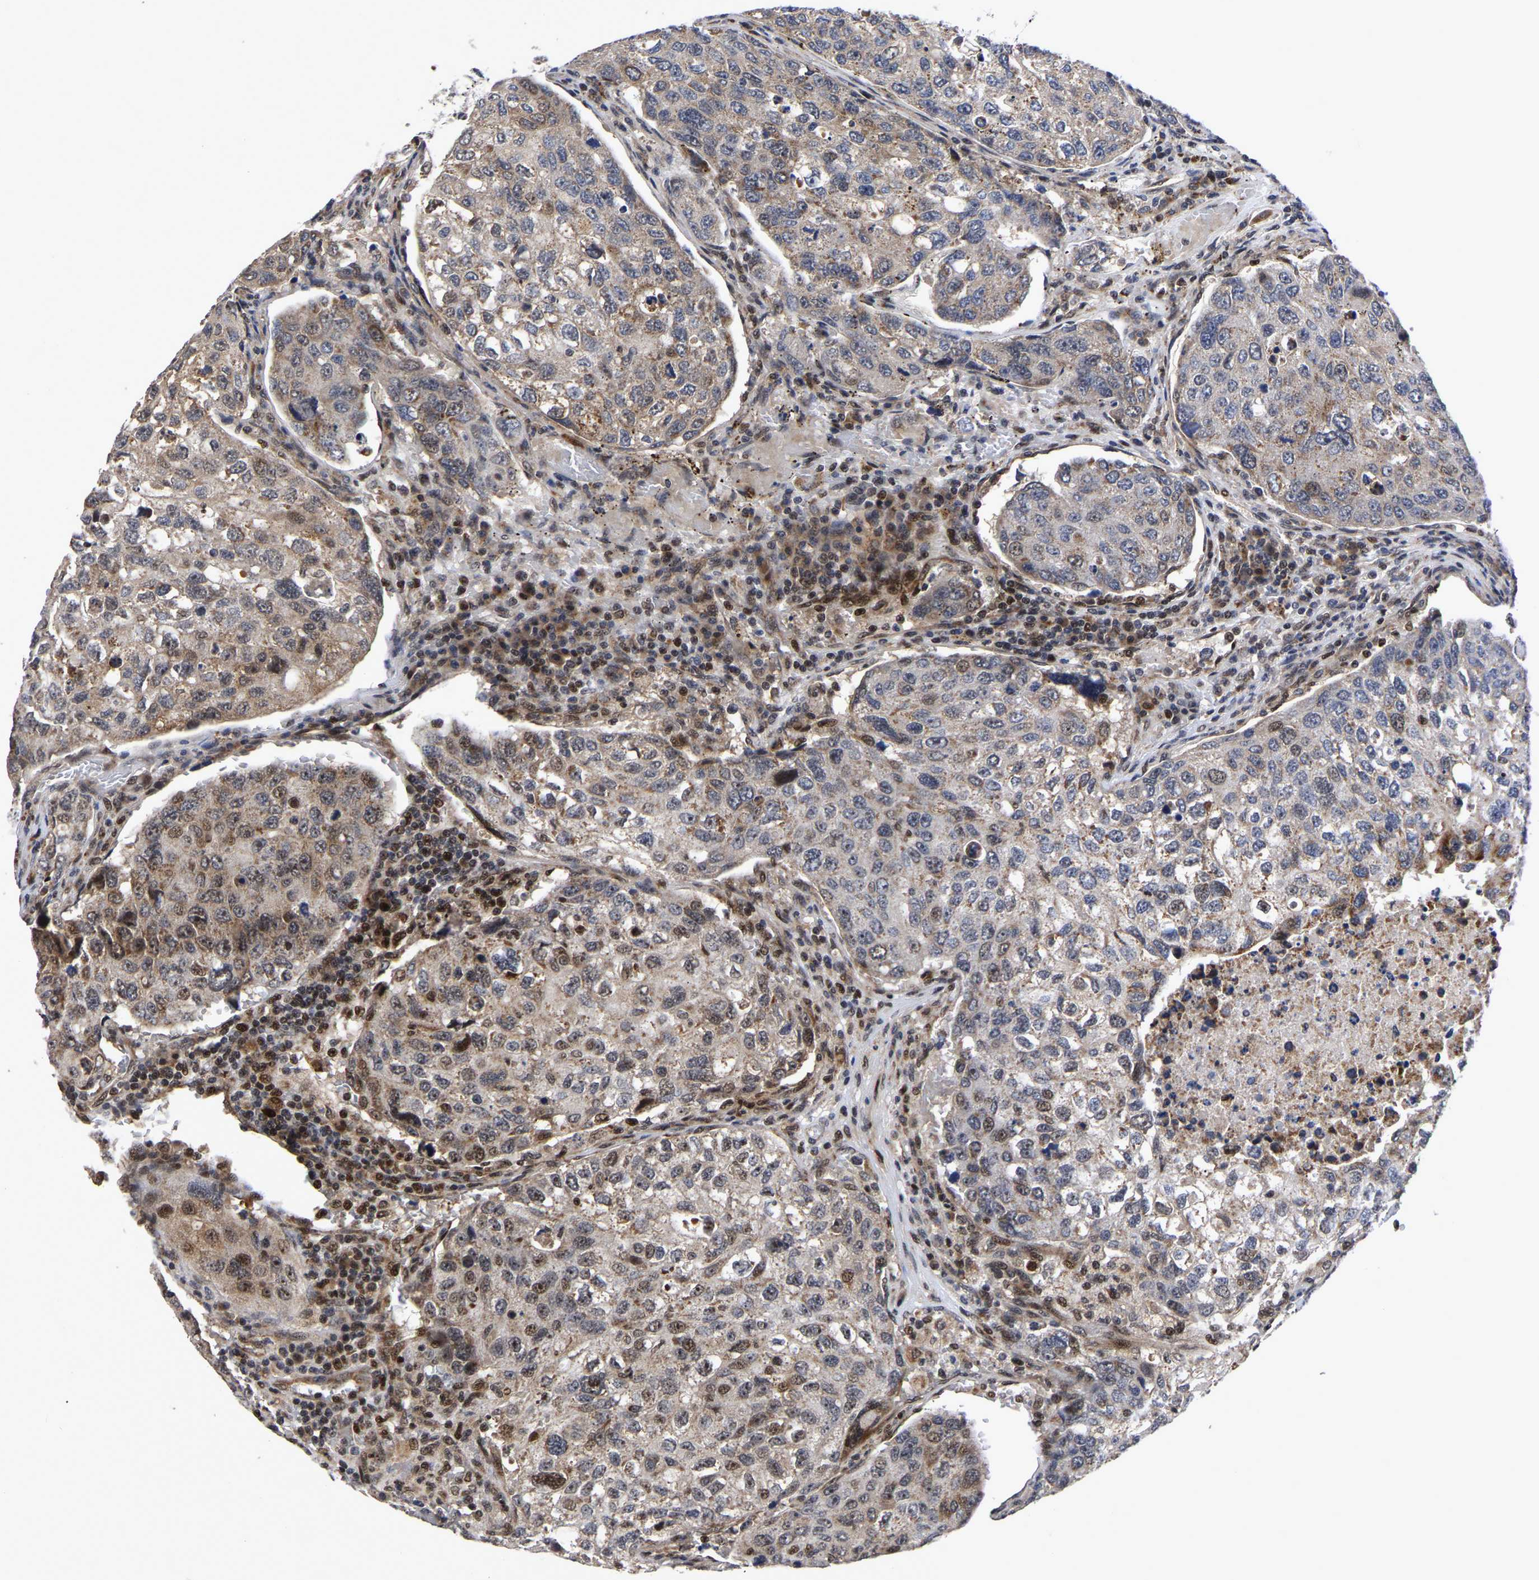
{"staining": {"intensity": "moderate", "quantity": "25%-75%", "location": "cytoplasmic/membranous,nuclear"}, "tissue": "urothelial cancer", "cell_type": "Tumor cells", "image_type": "cancer", "snomed": [{"axis": "morphology", "description": "Urothelial carcinoma, High grade"}, {"axis": "topography", "description": "Lymph node"}, {"axis": "topography", "description": "Urinary bladder"}], "caption": "High-magnification brightfield microscopy of urothelial cancer stained with DAB (3,3'-diaminobenzidine) (brown) and counterstained with hematoxylin (blue). tumor cells exhibit moderate cytoplasmic/membranous and nuclear staining is present in approximately25%-75% of cells.", "gene": "JUNB", "patient": {"sex": "male", "age": 51}}